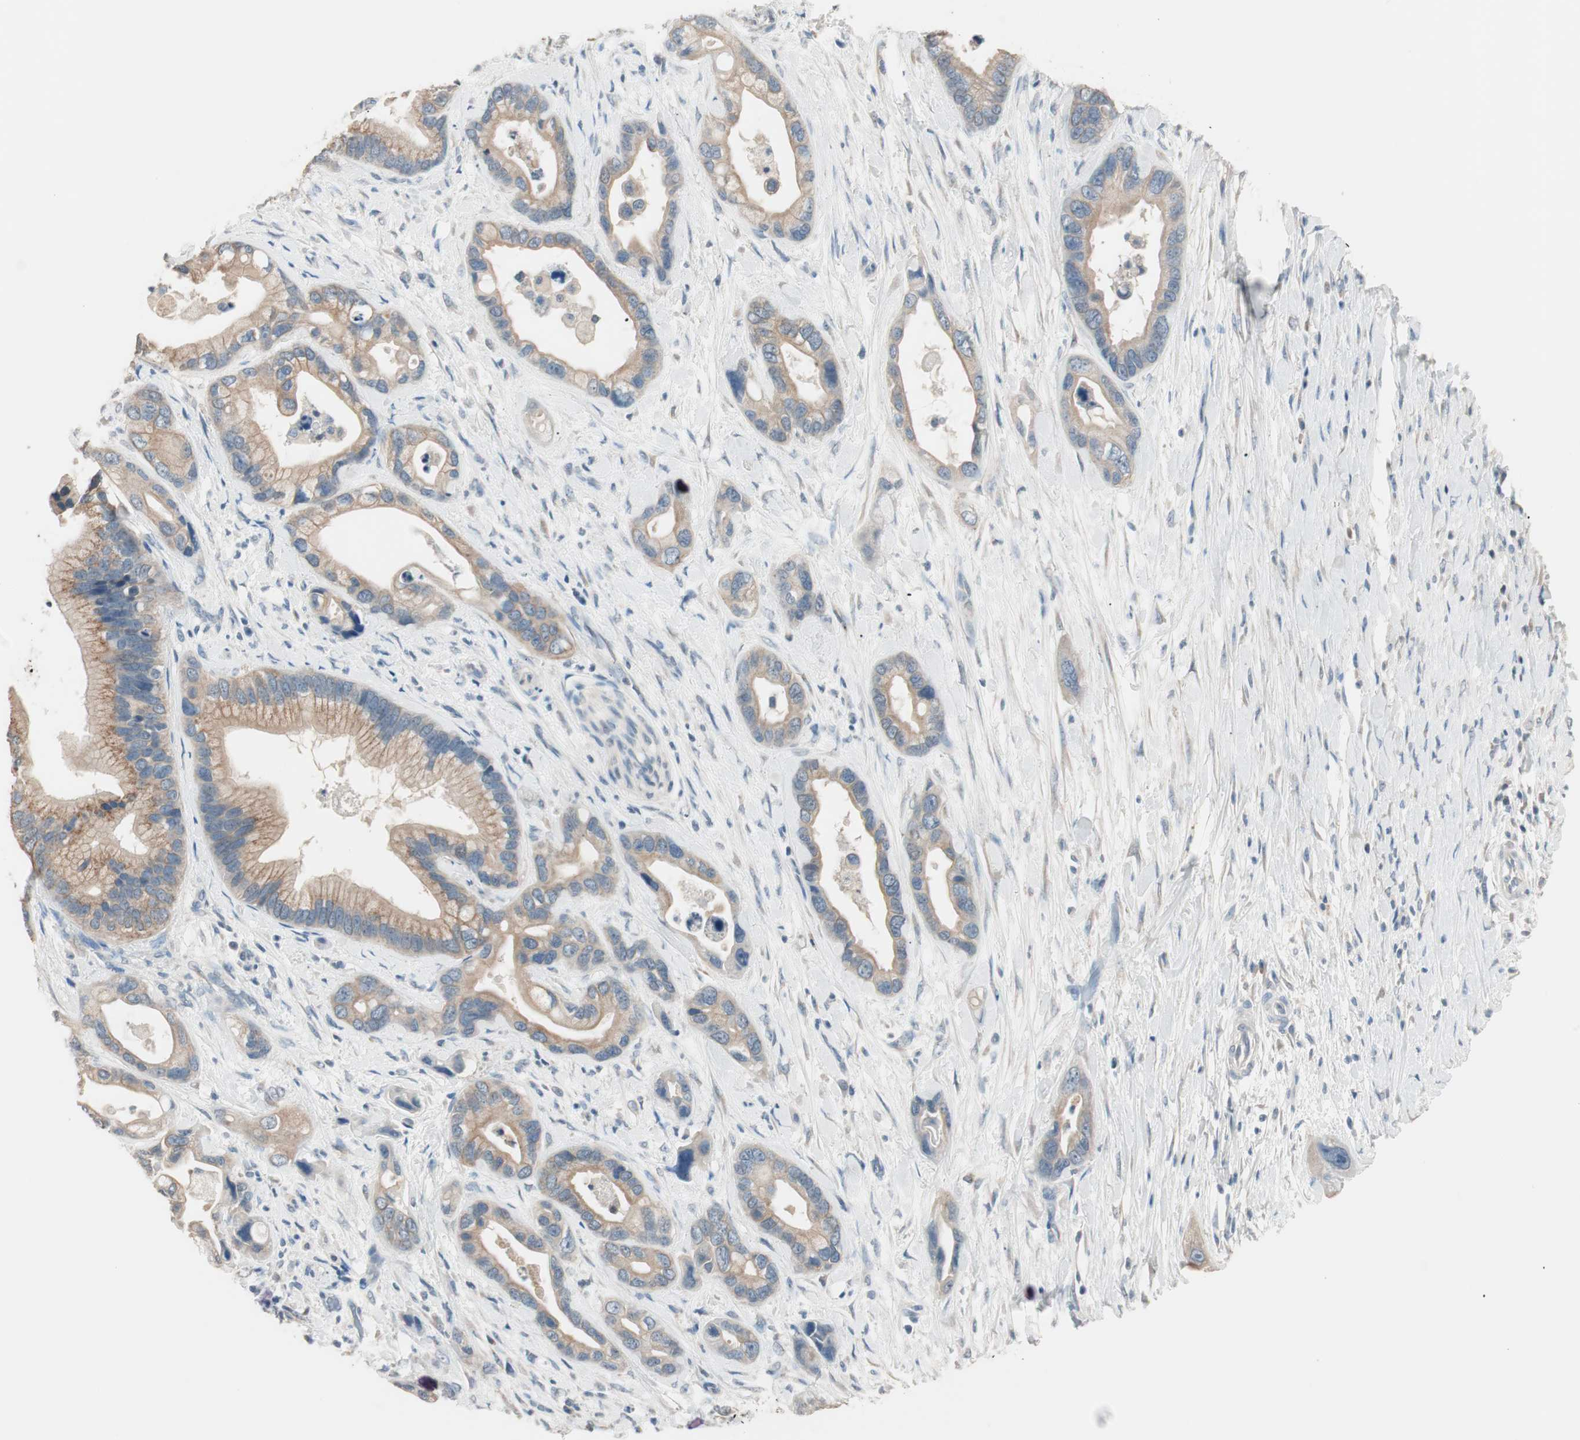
{"staining": {"intensity": "moderate", "quantity": ">75%", "location": "cytoplasmic/membranous"}, "tissue": "pancreatic cancer", "cell_type": "Tumor cells", "image_type": "cancer", "snomed": [{"axis": "morphology", "description": "Adenocarcinoma, NOS"}, {"axis": "topography", "description": "Pancreas"}], "caption": "DAB (3,3'-diaminobenzidine) immunohistochemical staining of human adenocarcinoma (pancreatic) exhibits moderate cytoplasmic/membranous protein expression in approximately >75% of tumor cells.", "gene": "KHK", "patient": {"sex": "female", "age": 77}}